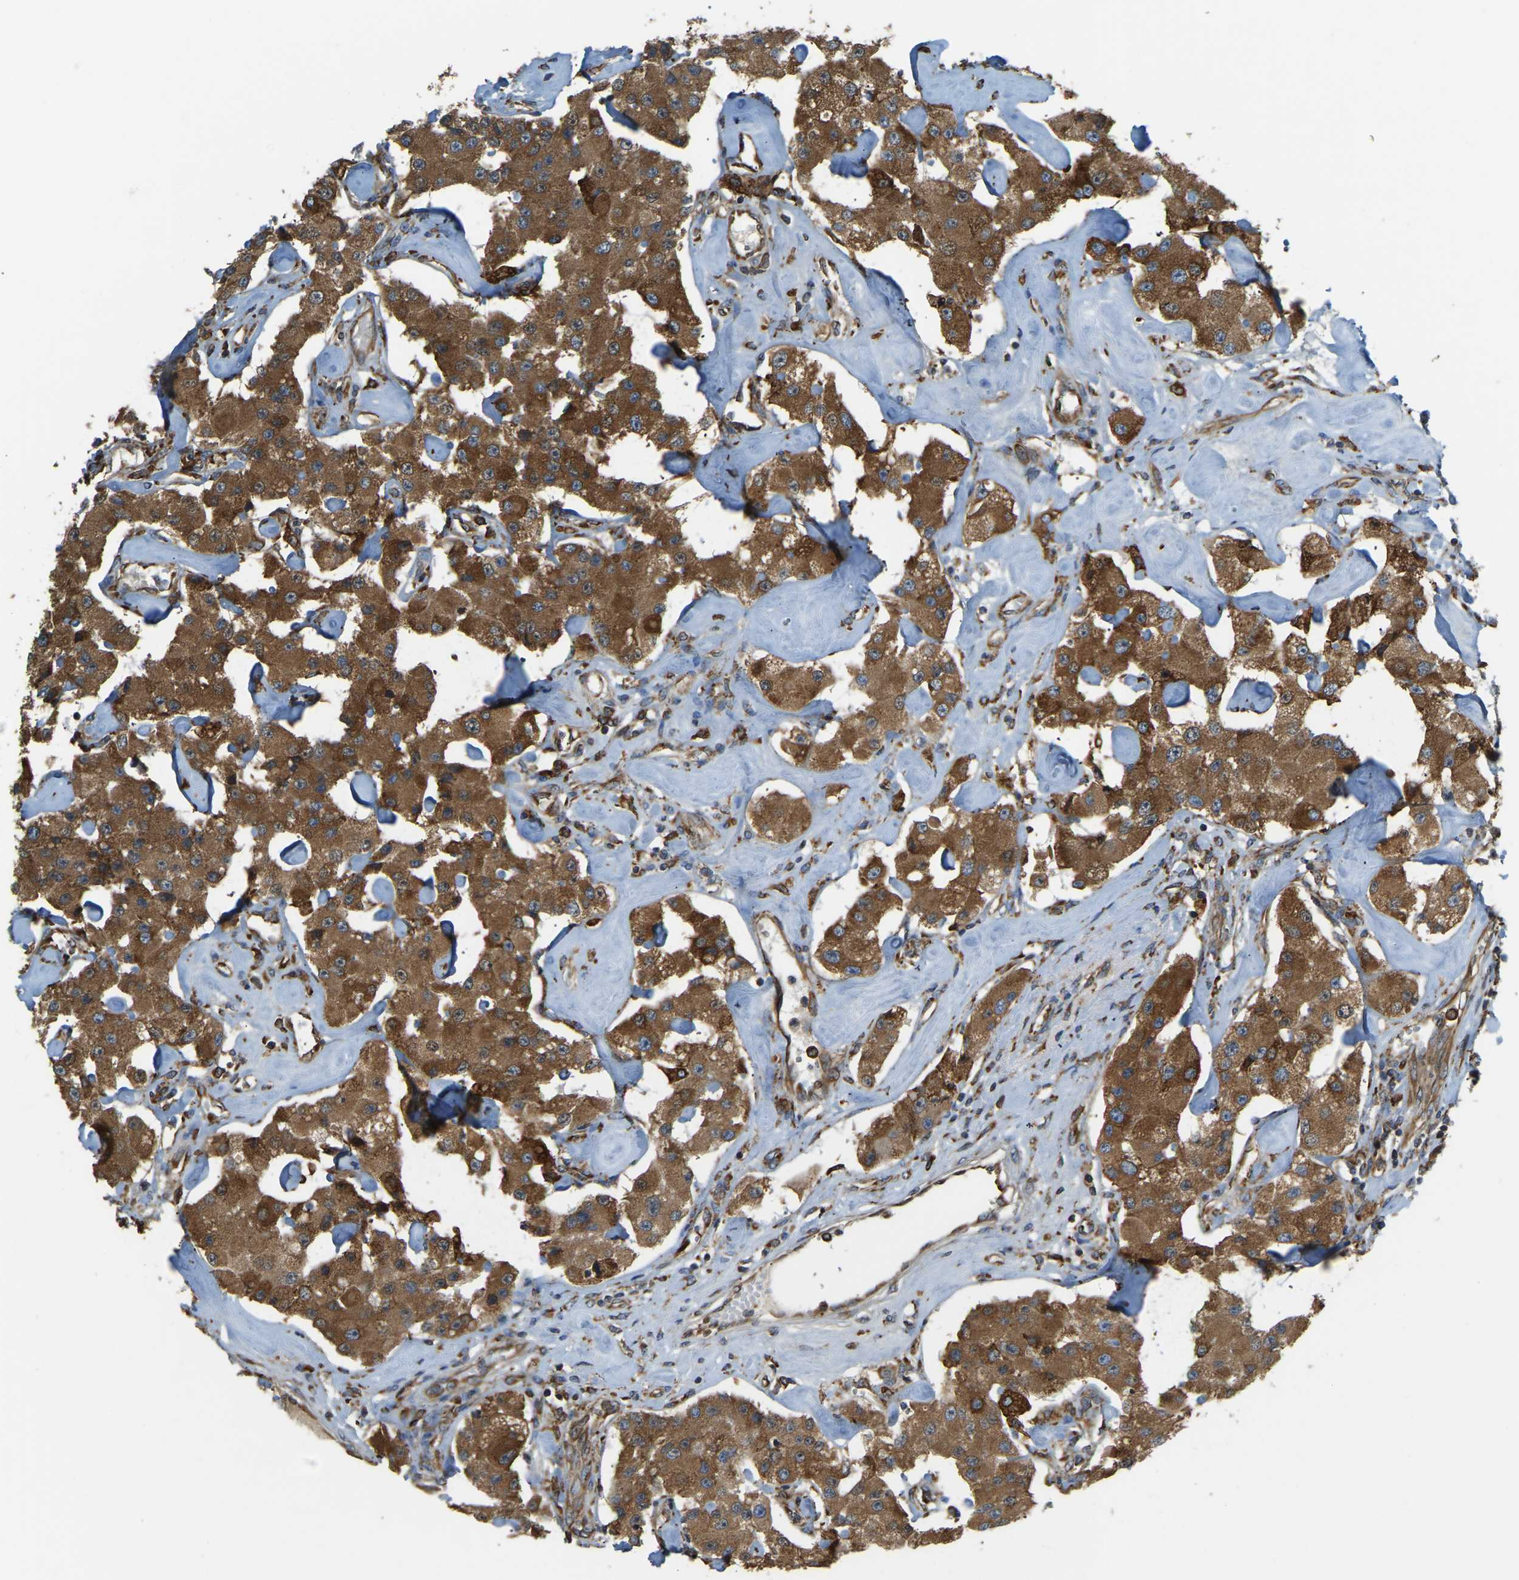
{"staining": {"intensity": "strong", "quantity": ">75%", "location": "cytoplasmic/membranous"}, "tissue": "carcinoid", "cell_type": "Tumor cells", "image_type": "cancer", "snomed": [{"axis": "morphology", "description": "Carcinoid, malignant, NOS"}, {"axis": "topography", "description": "Pancreas"}], "caption": "High-power microscopy captured an immunohistochemistry (IHC) image of malignant carcinoid, revealing strong cytoplasmic/membranous staining in about >75% of tumor cells.", "gene": "RNF115", "patient": {"sex": "male", "age": 41}}